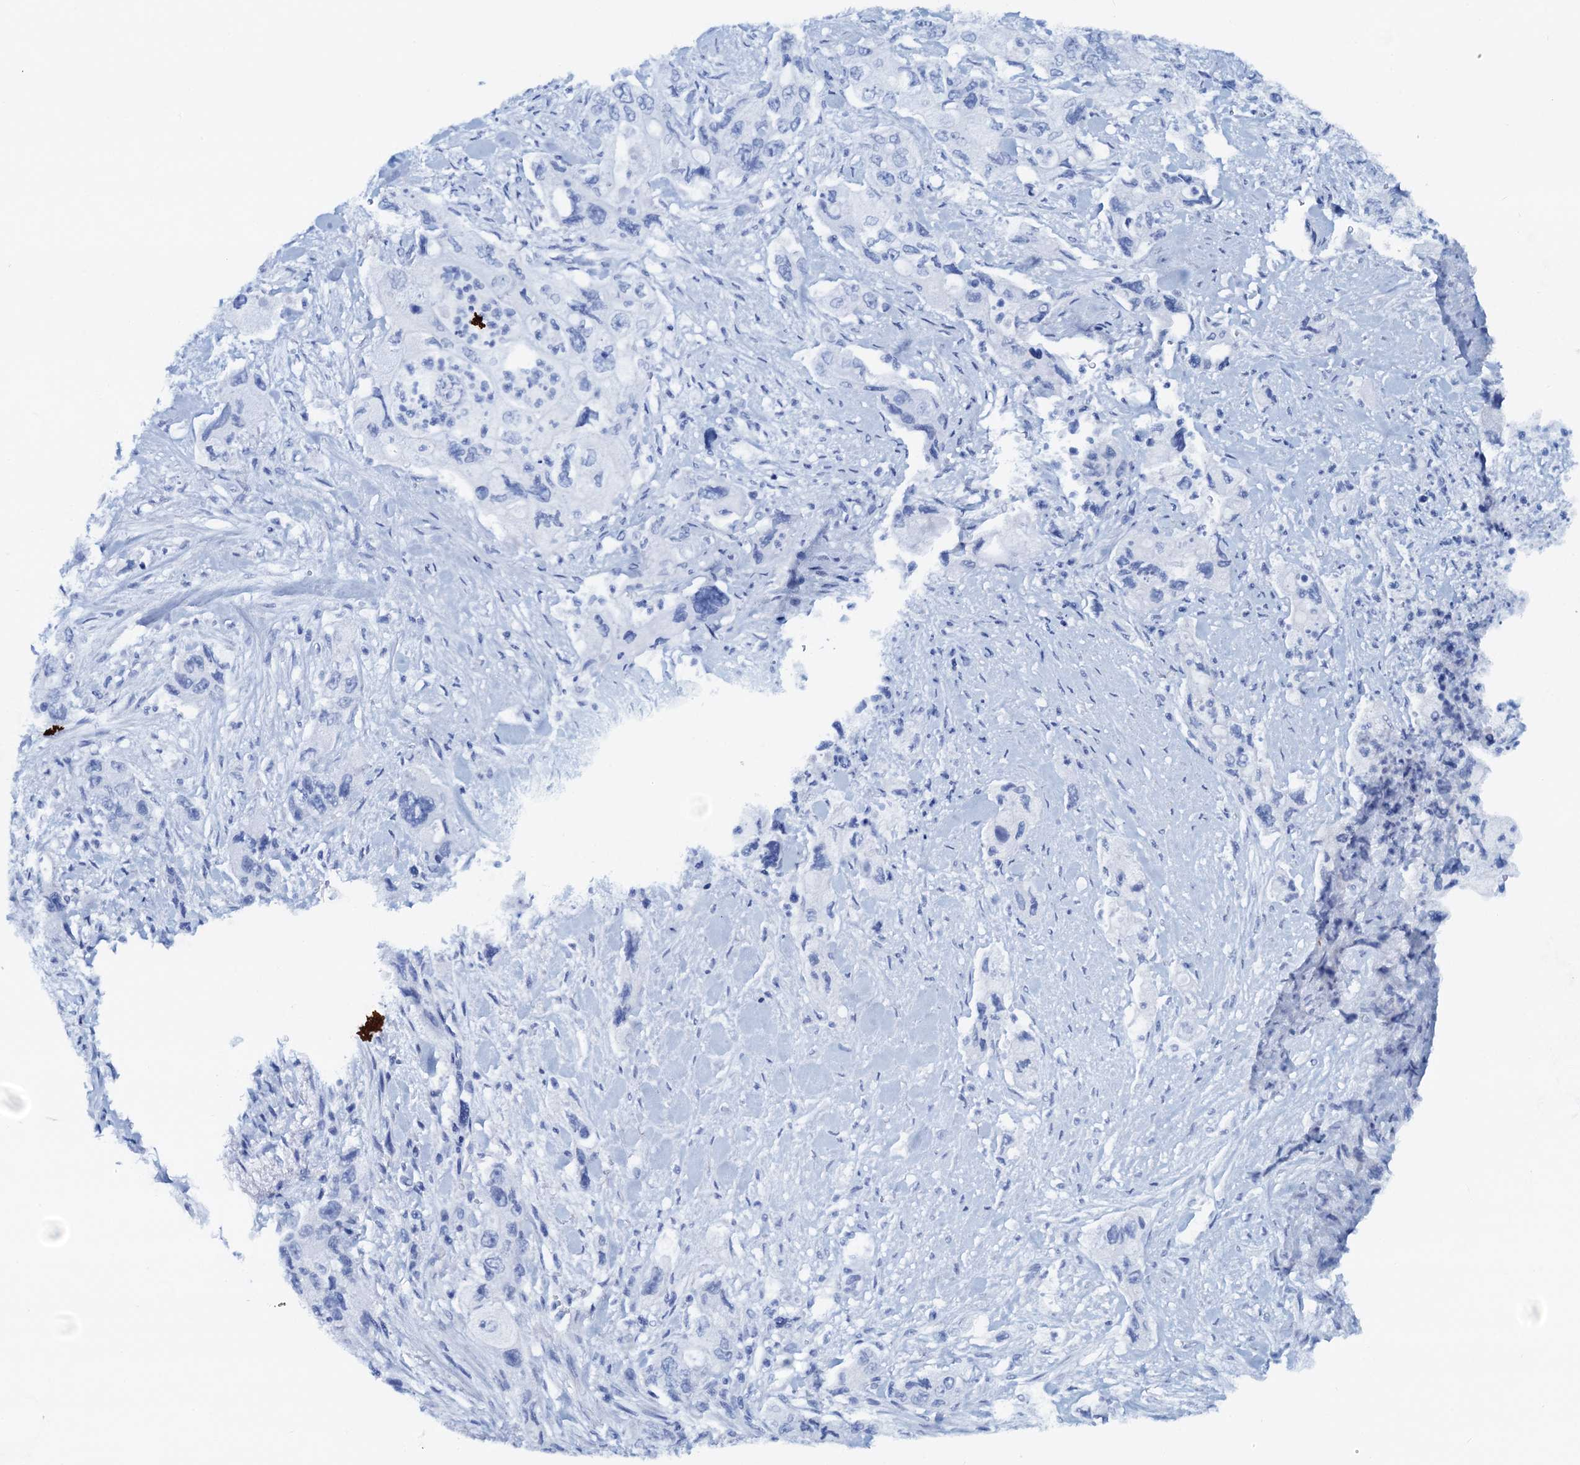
{"staining": {"intensity": "negative", "quantity": "none", "location": "none"}, "tissue": "pancreatic cancer", "cell_type": "Tumor cells", "image_type": "cancer", "snomed": [{"axis": "morphology", "description": "Adenocarcinoma, NOS"}, {"axis": "topography", "description": "Pancreas"}], "caption": "This is a micrograph of immunohistochemistry staining of pancreatic cancer, which shows no positivity in tumor cells.", "gene": "PTGES3", "patient": {"sex": "female", "age": 73}}